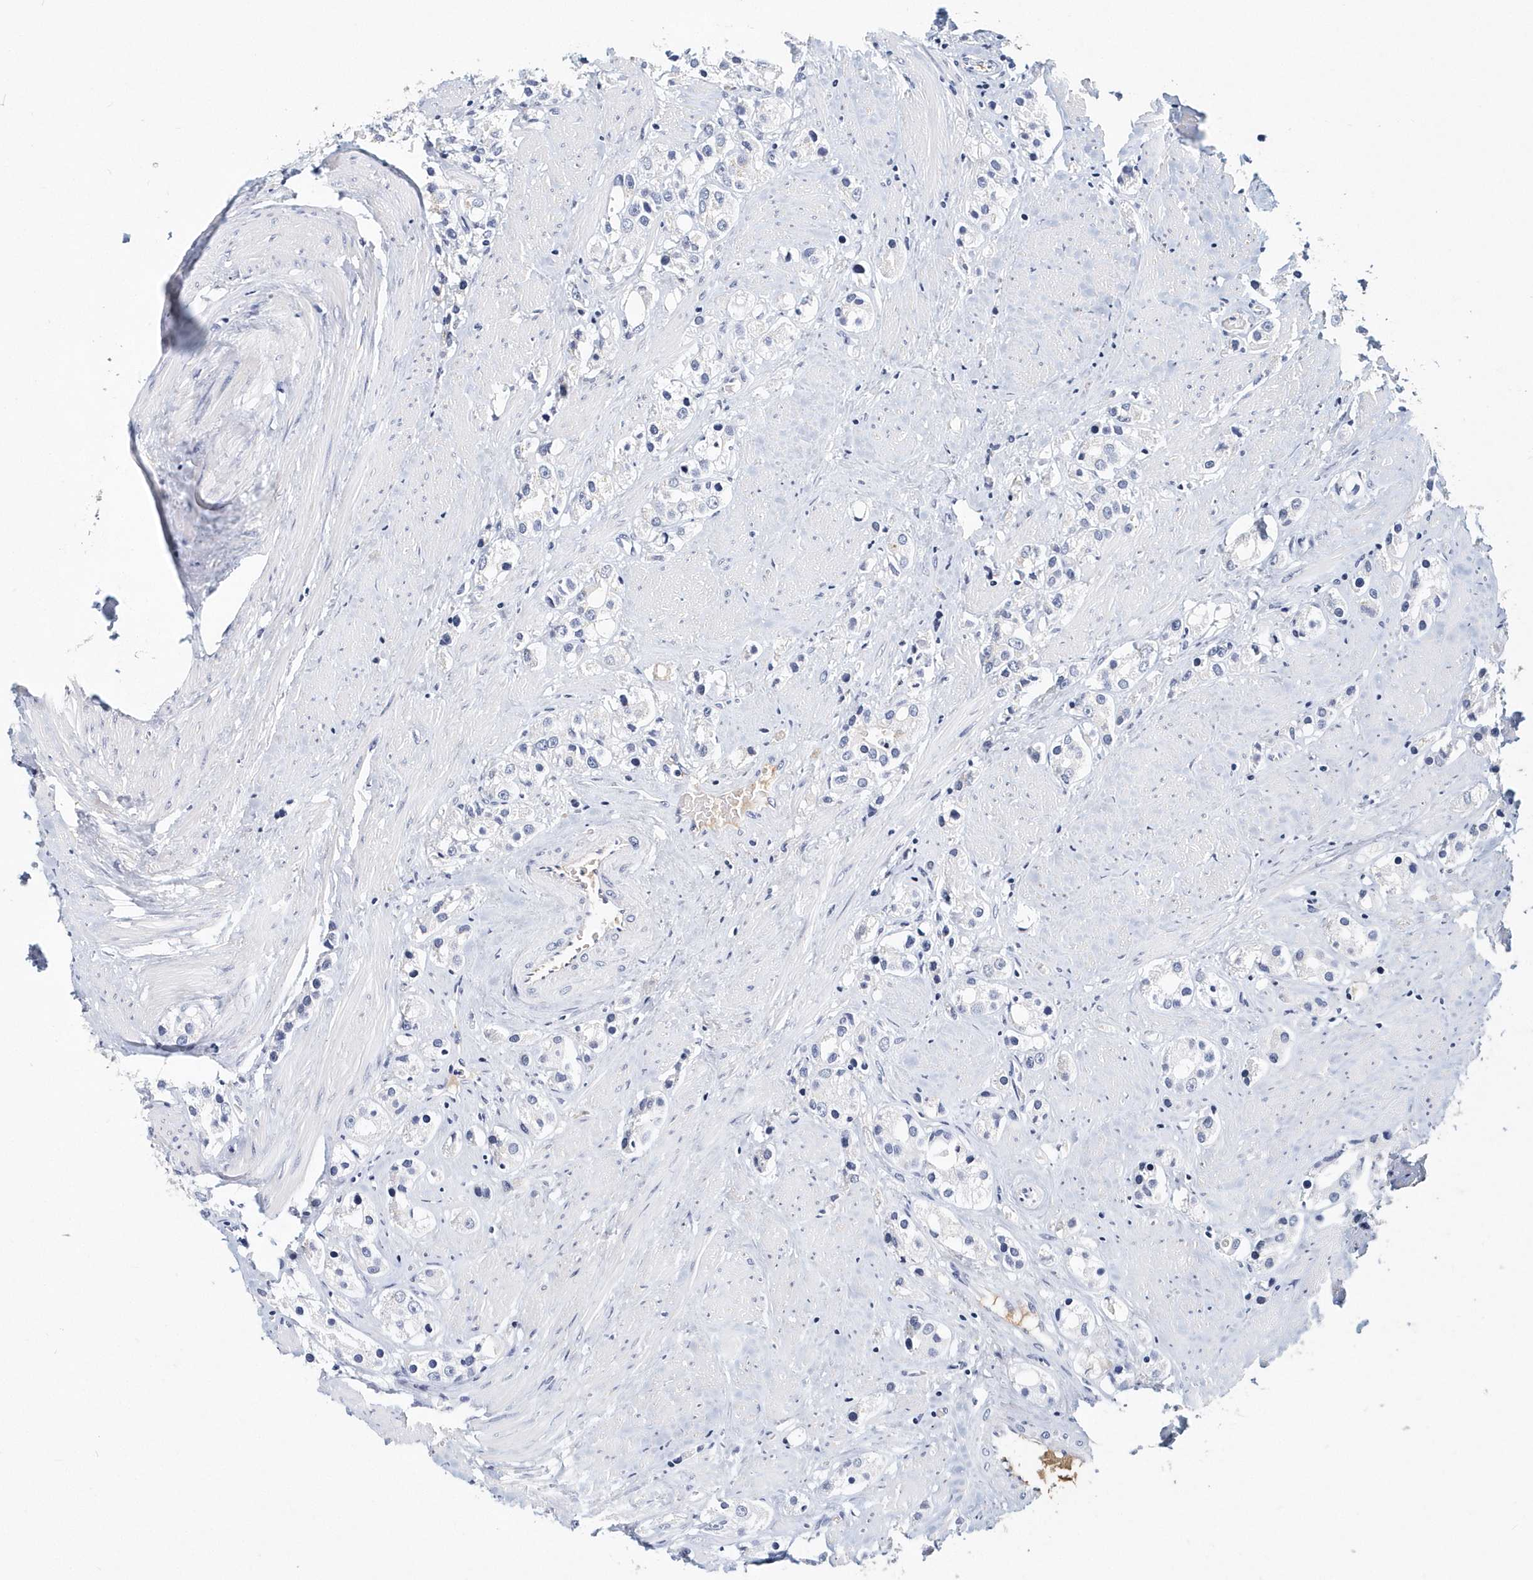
{"staining": {"intensity": "negative", "quantity": "none", "location": "none"}, "tissue": "prostate cancer", "cell_type": "Tumor cells", "image_type": "cancer", "snomed": [{"axis": "morphology", "description": "Adenocarcinoma, NOS"}, {"axis": "topography", "description": "Prostate"}], "caption": "High magnification brightfield microscopy of prostate cancer stained with DAB (brown) and counterstained with hematoxylin (blue): tumor cells show no significant staining.", "gene": "ITGA2B", "patient": {"sex": "male", "age": 79}}